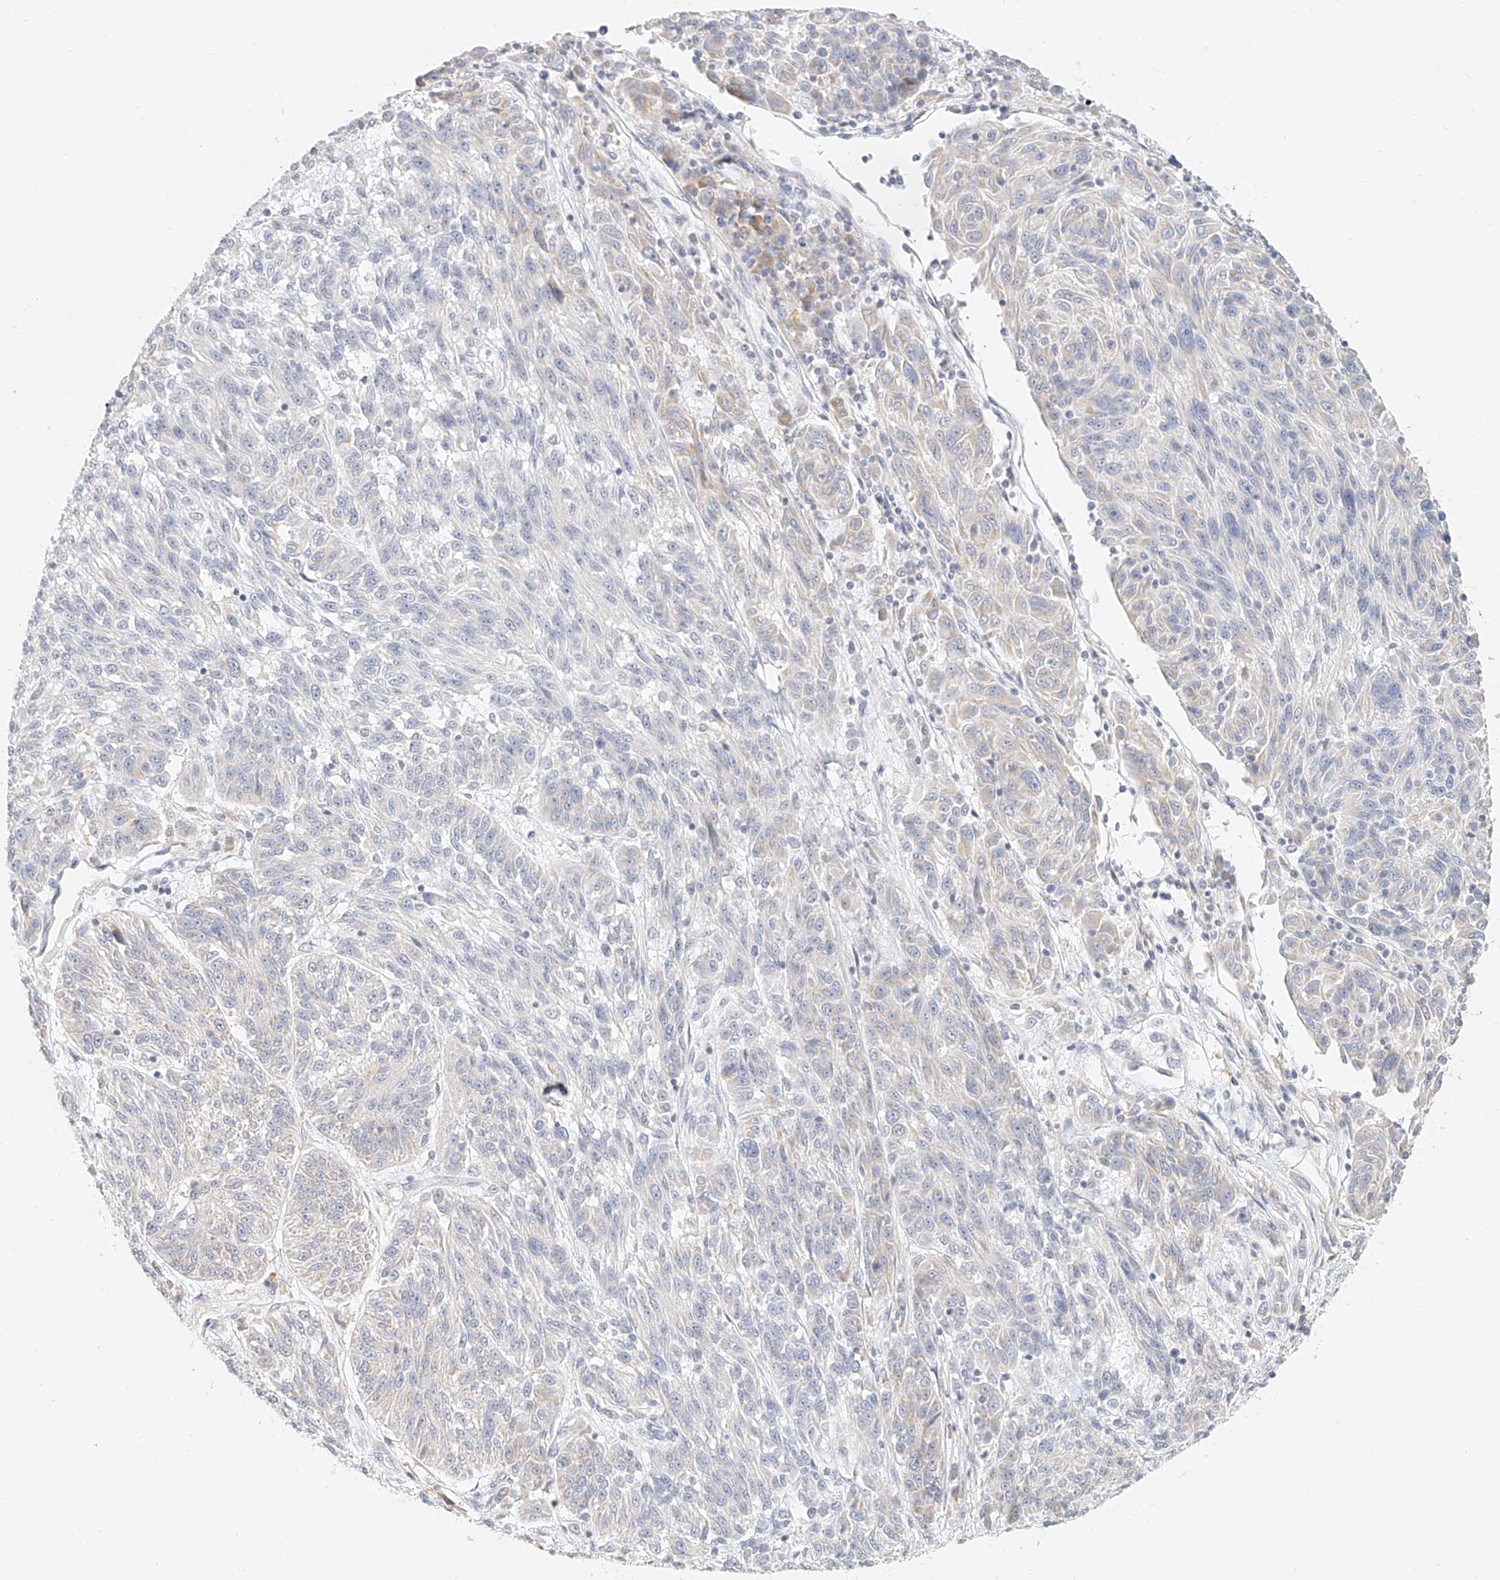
{"staining": {"intensity": "negative", "quantity": "none", "location": "none"}, "tissue": "melanoma", "cell_type": "Tumor cells", "image_type": "cancer", "snomed": [{"axis": "morphology", "description": "Malignant melanoma, NOS"}, {"axis": "topography", "description": "Skin"}], "caption": "This is an IHC micrograph of human malignant melanoma. There is no positivity in tumor cells.", "gene": "CXorf58", "patient": {"sex": "male", "age": 53}}